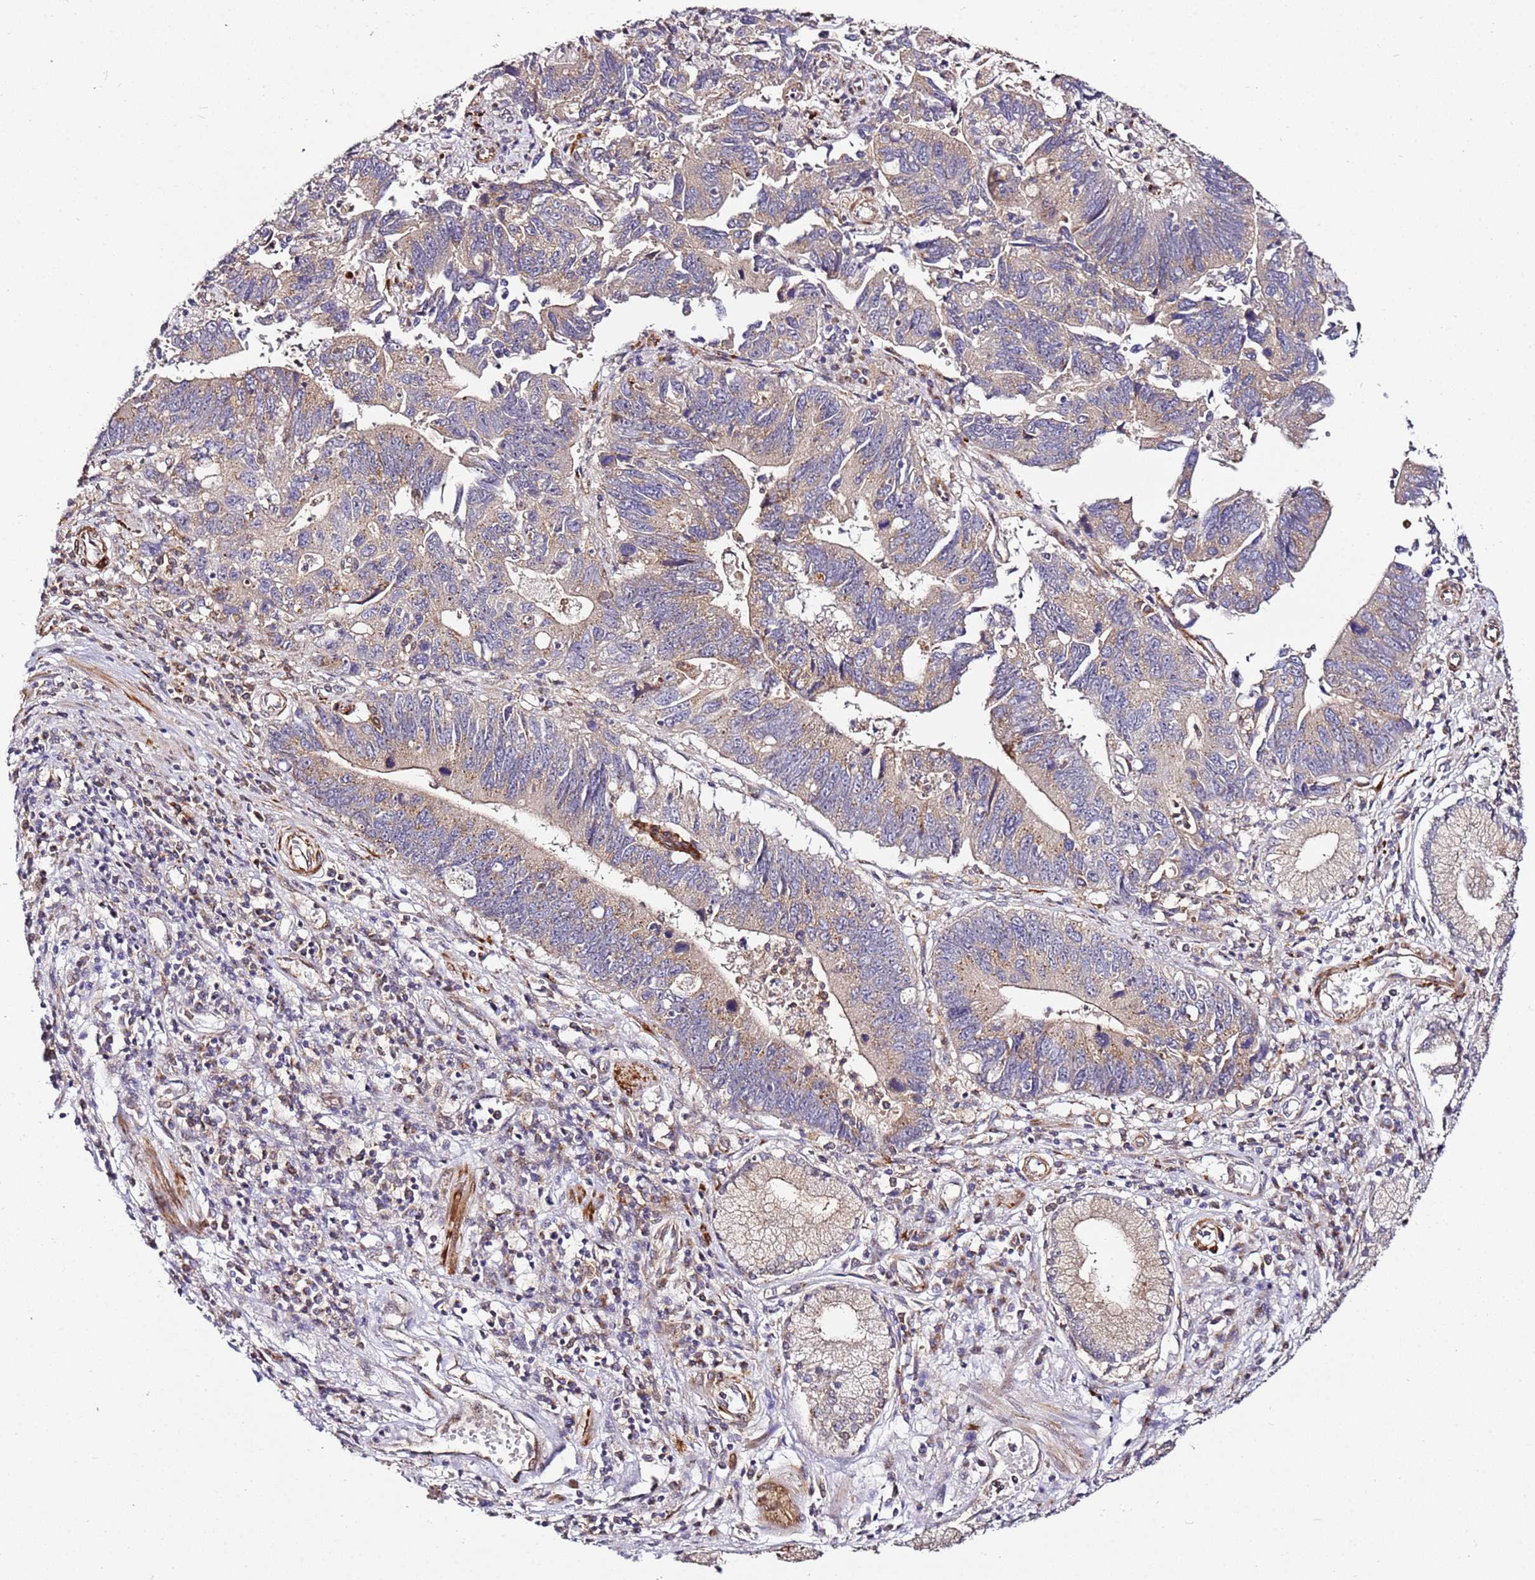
{"staining": {"intensity": "weak", "quantity": ">75%", "location": "cytoplasmic/membranous"}, "tissue": "stomach cancer", "cell_type": "Tumor cells", "image_type": "cancer", "snomed": [{"axis": "morphology", "description": "Adenocarcinoma, NOS"}, {"axis": "topography", "description": "Stomach"}], "caption": "Human stomach cancer (adenocarcinoma) stained with a protein marker exhibits weak staining in tumor cells.", "gene": "PVRIG", "patient": {"sex": "male", "age": 59}}